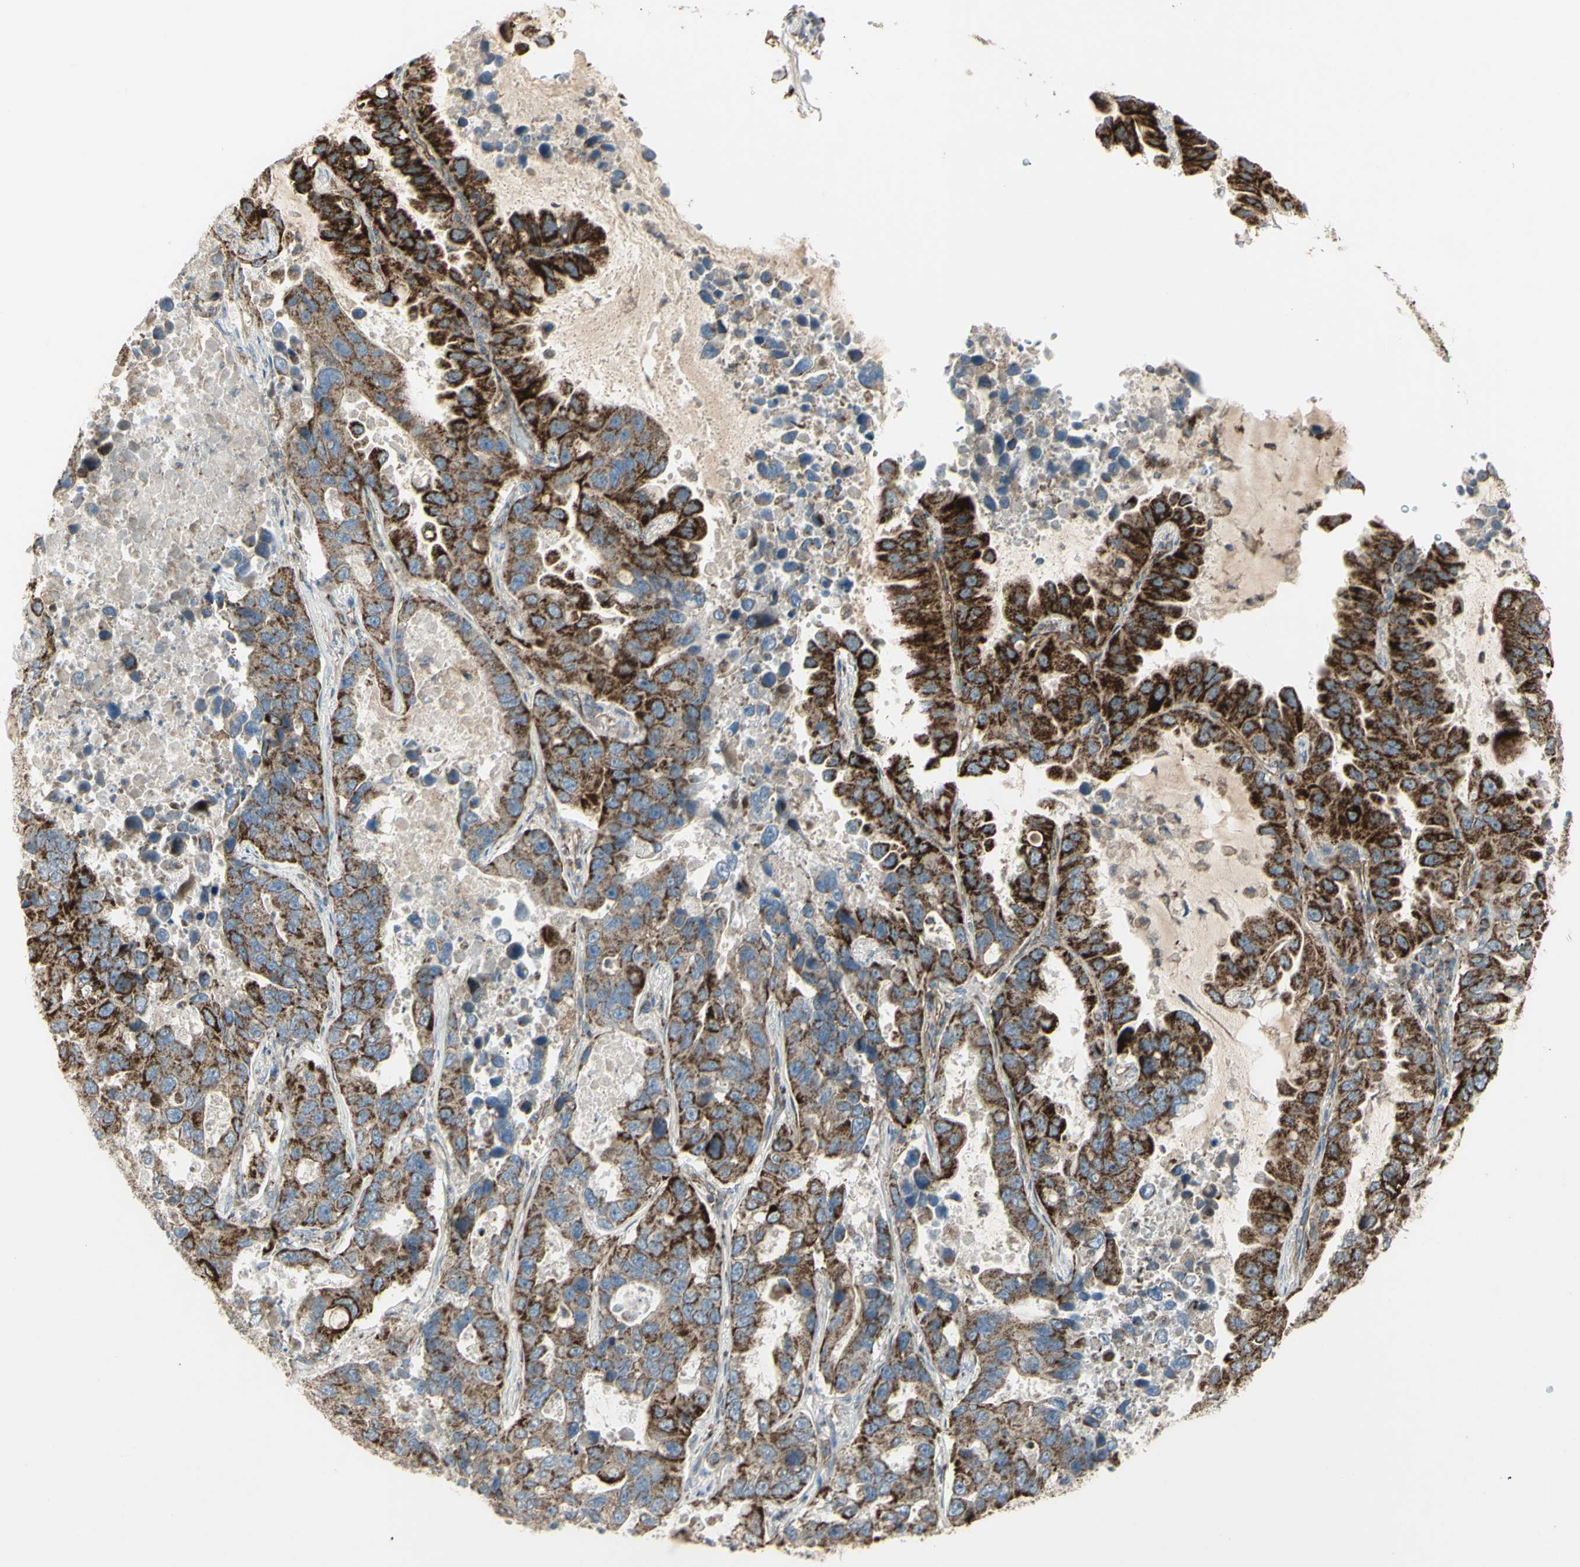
{"staining": {"intensity": "strong", "quantity": ">75%", "location": "cytoplasmic/membranous"}, "tissue": "lung cancer", "cell_type": "Tumor cells", "image_type": "cancer", "snomed": [{"axis": "morphology", "description": "Adenocarcinoma, NOS"}, {"axis": "topography", "description": "Lung"}], "caption": "Protein analysis of adenocarcinoma (lung) tissue displays strong cytoplasmic/membranous positivity in approximately >75% of tumor cells.", "gene": "CYB5R1", "patient": {"sex": "male", "age": 64}}